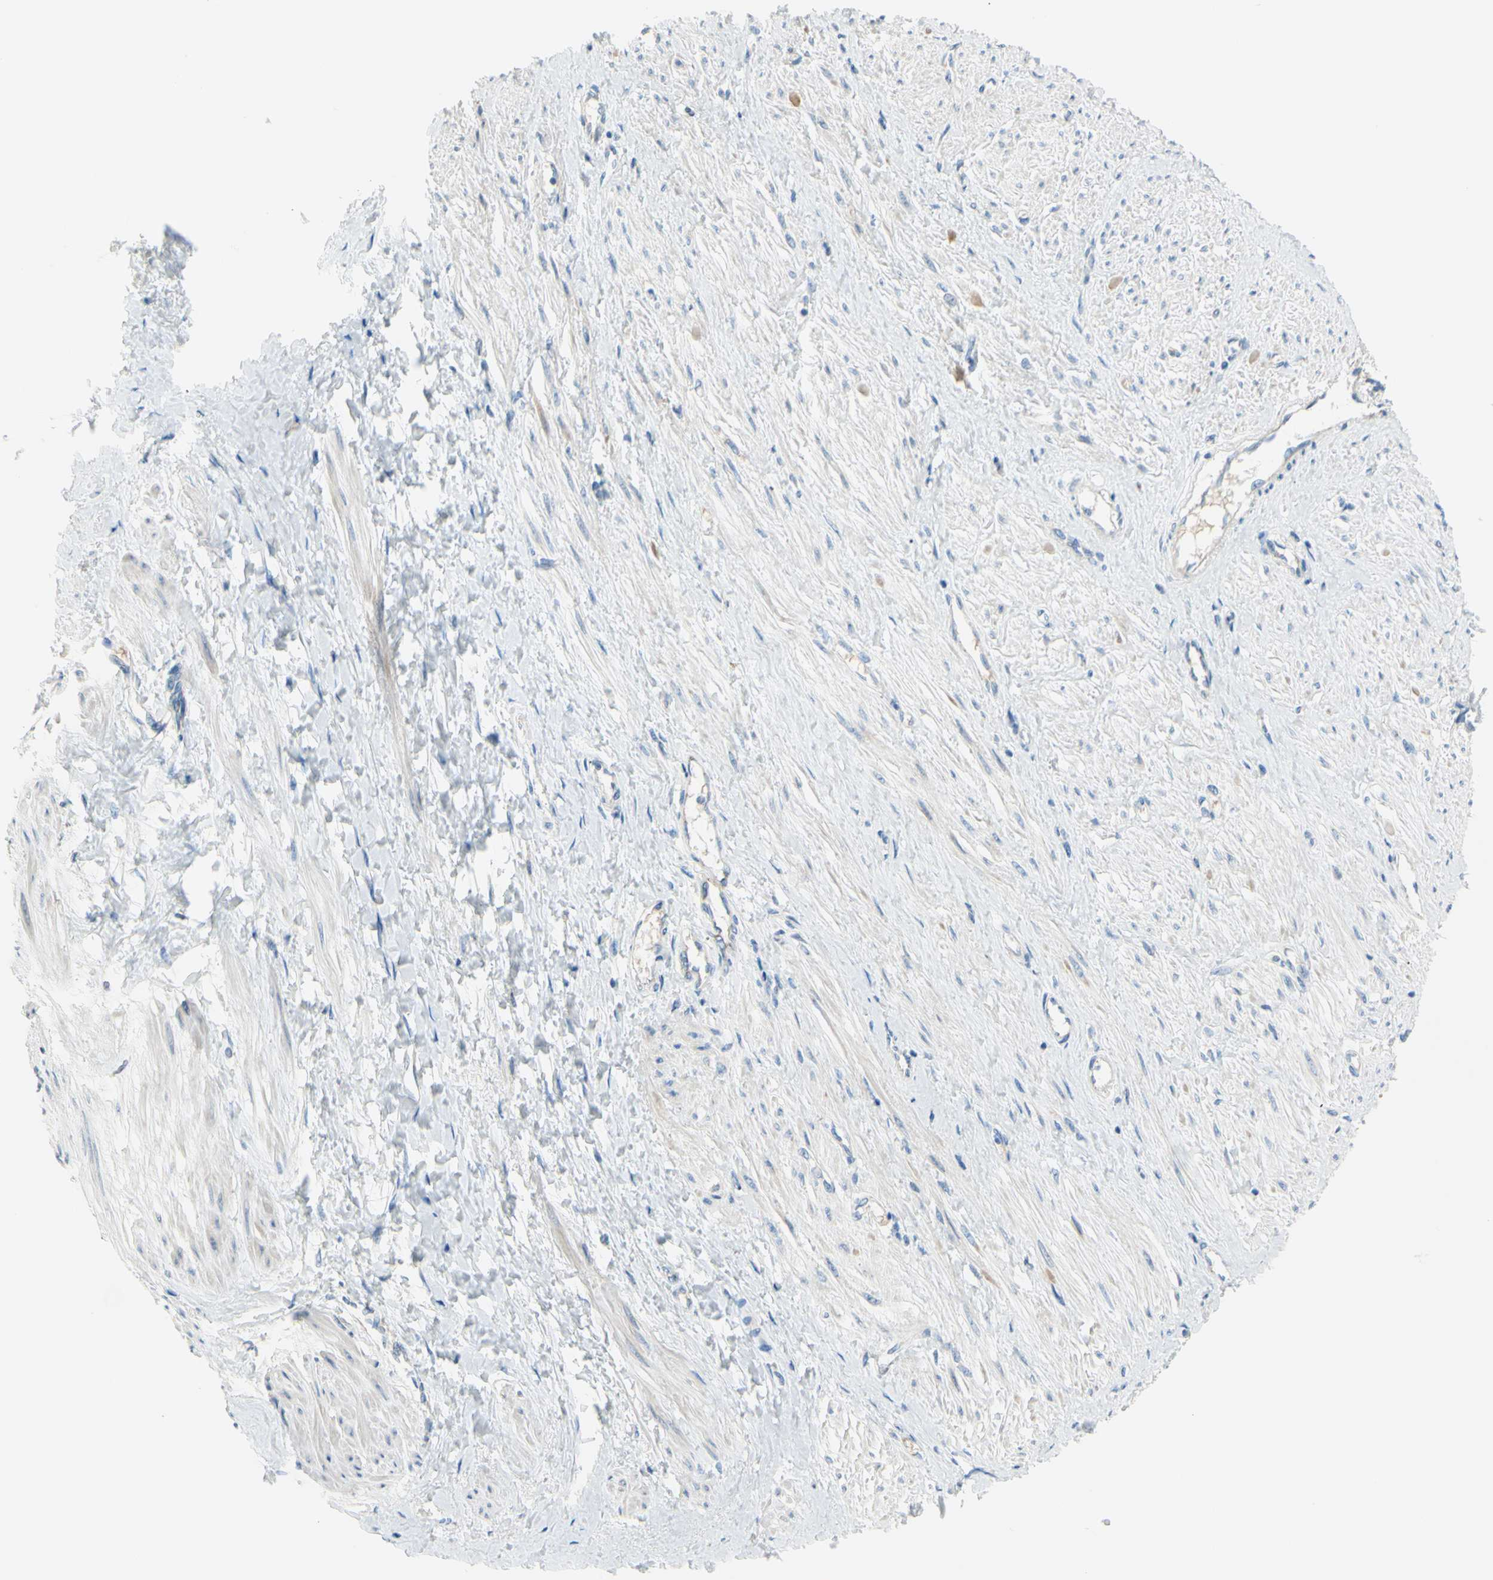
{"staining": {"intensity": "negative", "quantity": "none", "location": "none"}, "tissue": "smooth muscle", "cell_type": "Smooth muscle cells", "image_type": "normal", "snomed": [{"axis": "morphology", "description": "Normal tissue, NOS"}, {"axis": "topography", "description": "Smooth muscle"}, {"axis": "topography", "description": "Uterus"}], "caption": "The image reveals no significant positivity in smooth muscle cells of smooth muscle. (Stains: DAB (3,3'-diaminobenzidine) immunohistochemistry (IHC) with hematoxylin counter stain, Microscopy: brightfield microscopy at high magnification).", "gene": "FRMD4B", "patient": {"sex": "female", "age": 39}}